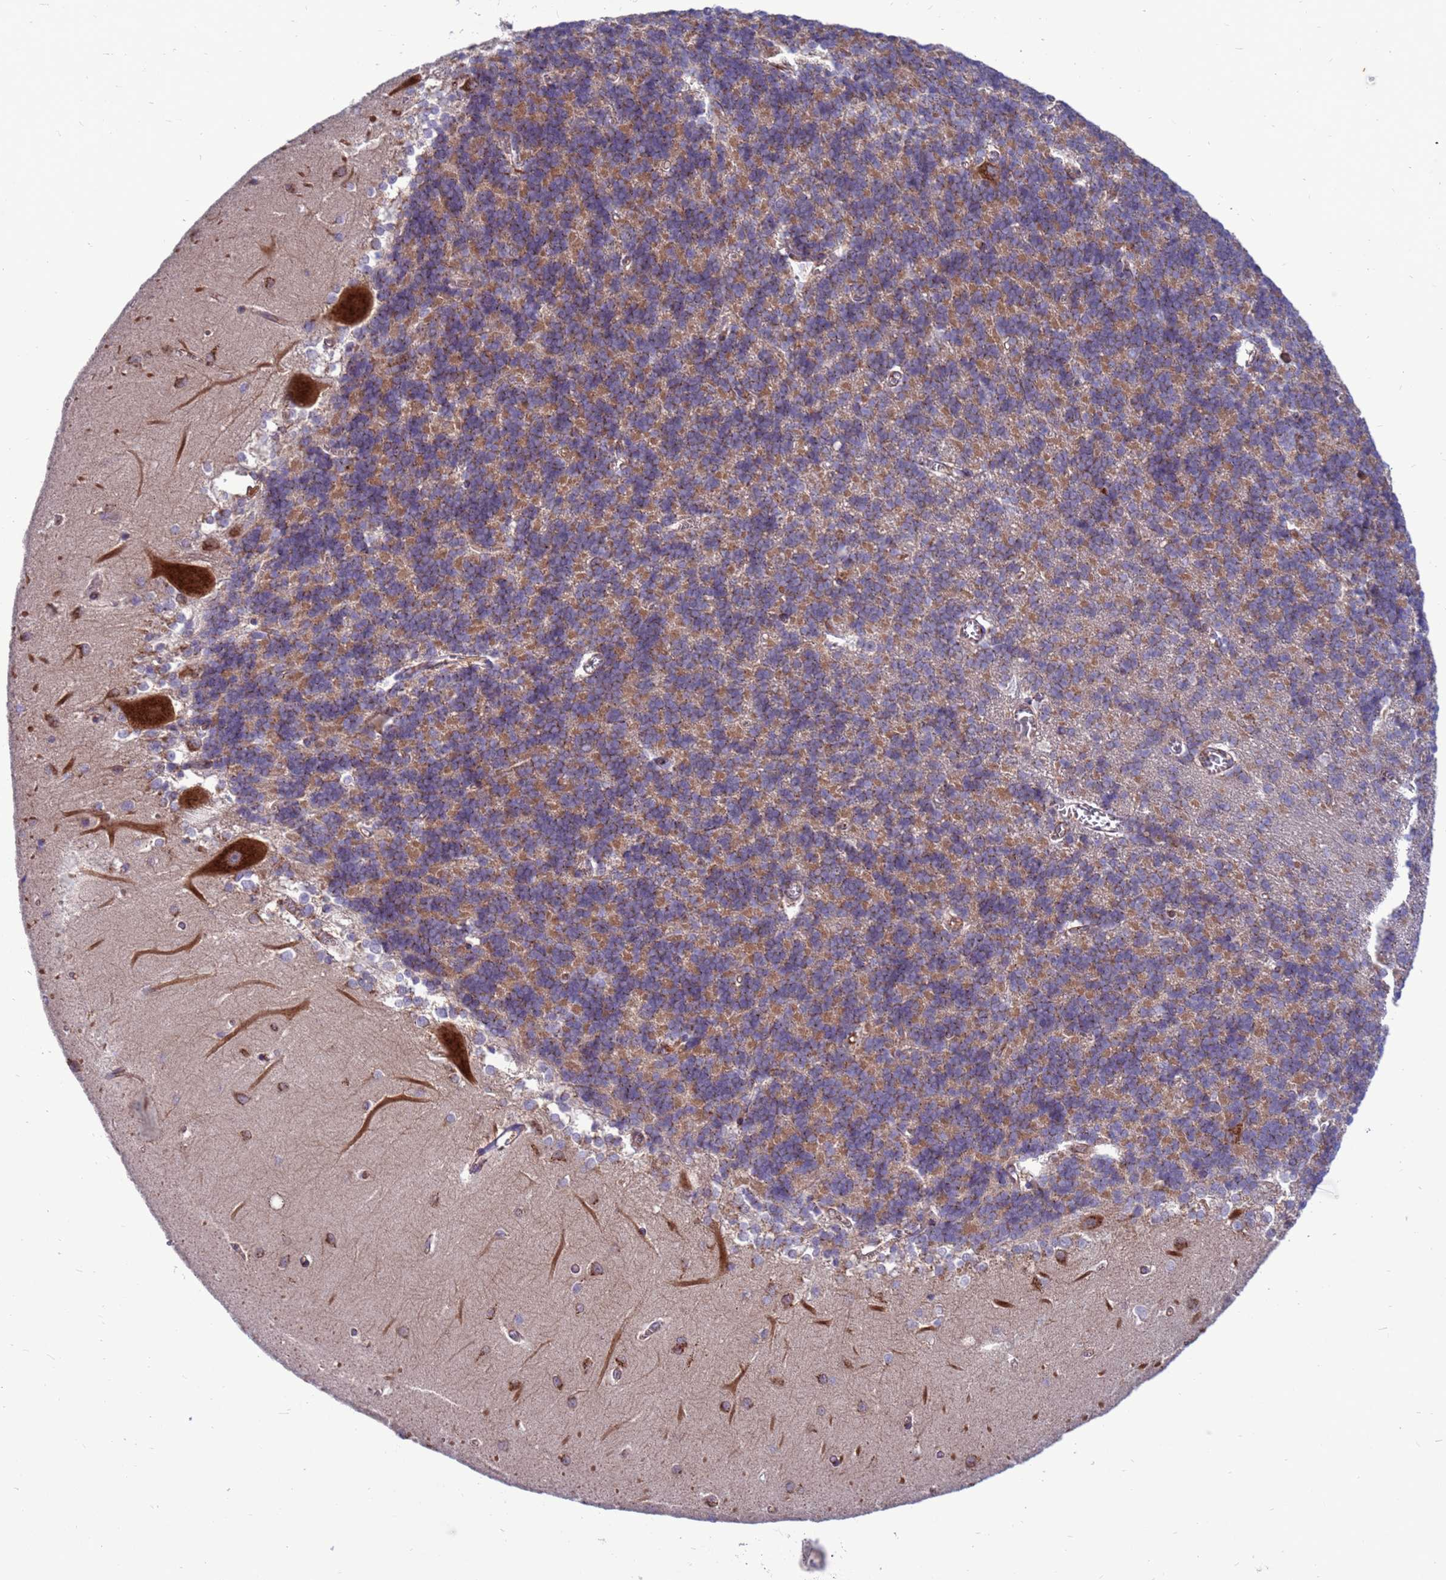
{"staining": {"intensity": "moderate", "quantity": "25%-75%", "location": "cytoplasmic/membranous"}, "tissue": "cerebellum", "cell_type": "Cells in granular layer", "image_type": "normal", "snomed": [{"axis": "morphology", "description": "Normal tissue, NOS"}, {"axis": "topography", "description": "Cerebellum"}], "caption": "Immunohistochemical staining of unremarkable human cerebellum demonstrates moderate cytoplasmic/membranous protein staining in about 25%-75% of cells in granular layer.", "gene": "ZC3HAV1", "patient": {"sex": "male", "age": 37}}